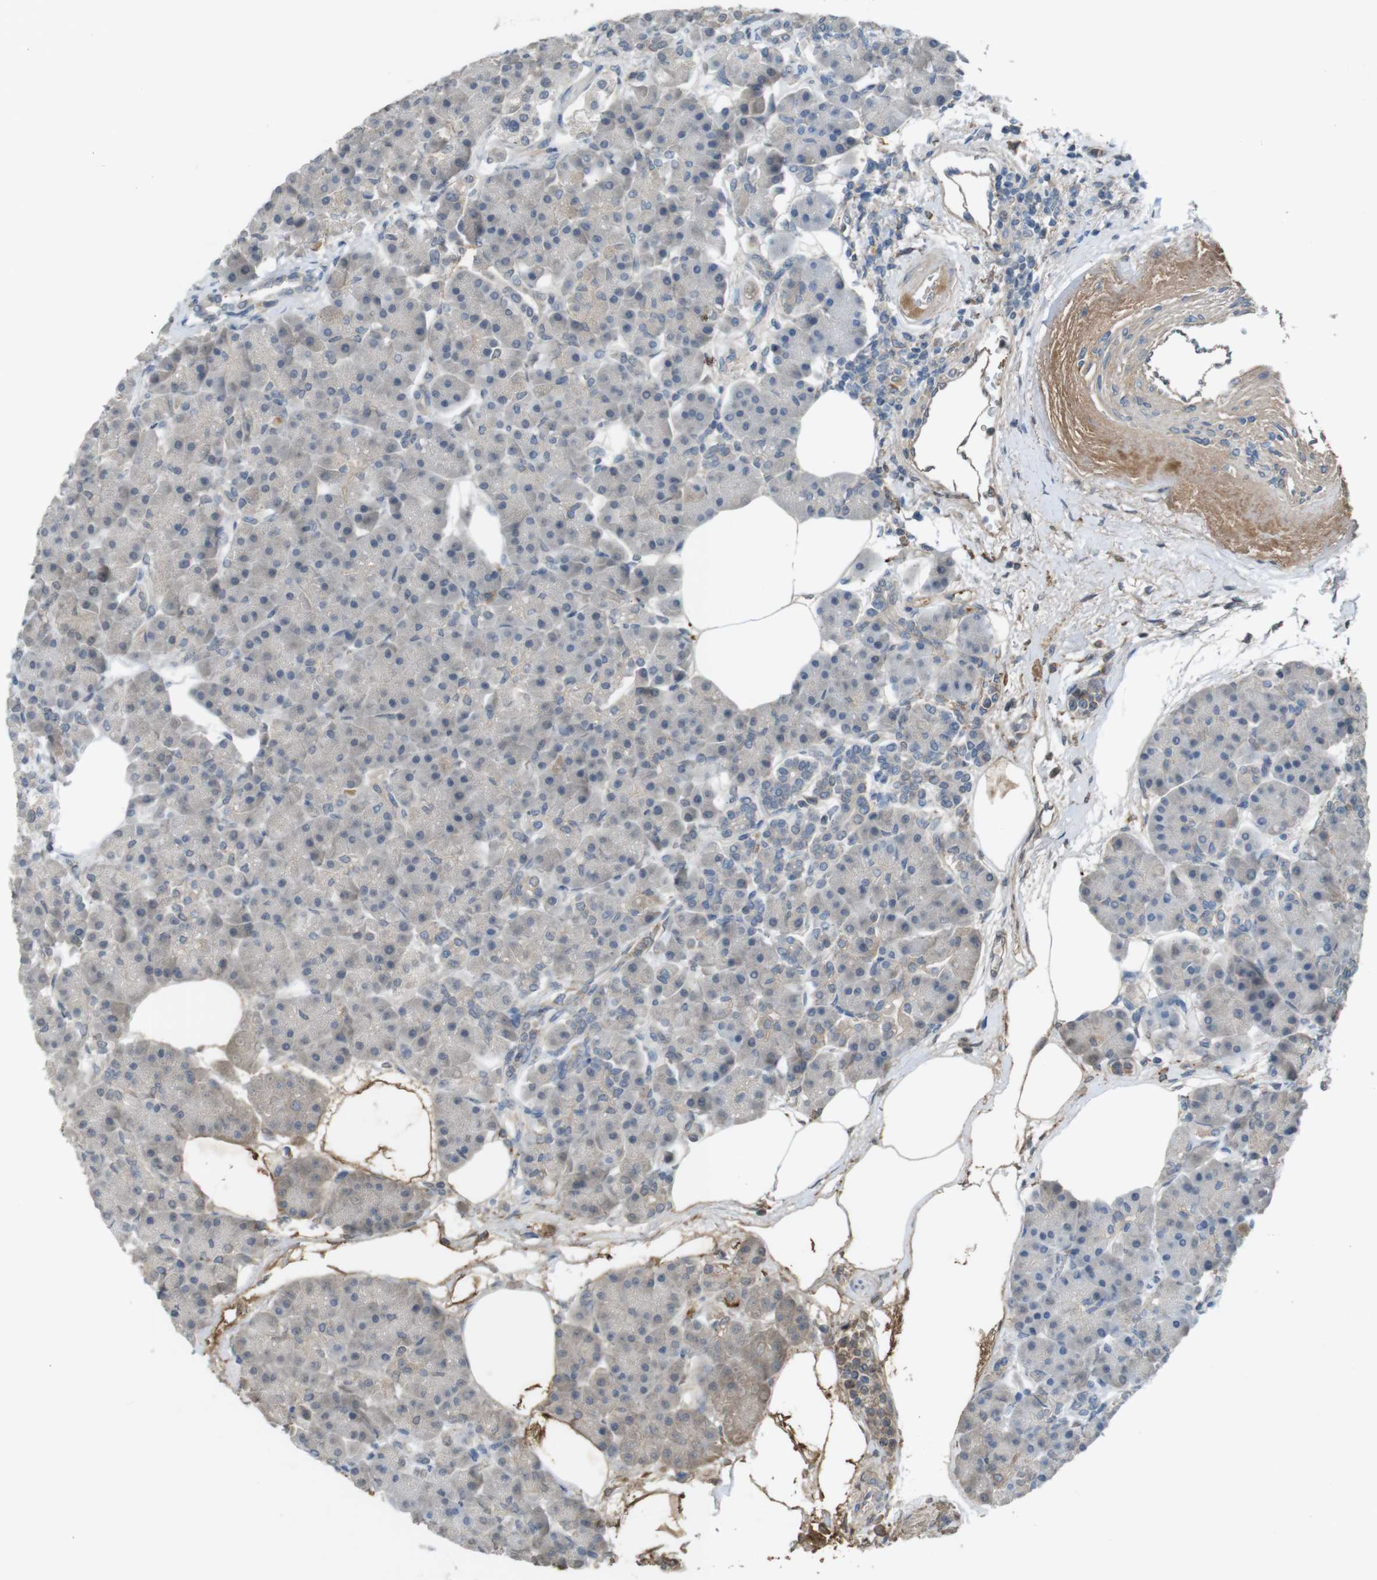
{"staining": {"intensity": "negative", "quantity": "none", "location": "none"}, "tissue": "pancreas", "cell_type": "Exocrine glandular cells", "image_type": "normal", "snomed": [{"axis": "morphology", "description": "Normal tissue, NOS"}, {"axis": "topography", "description": "Pancreas"}], "caption": "High power microscopy photomicrograph of an immunohistochemistry (IHC) photomicrograph of benign pancreas, revealing no significant staining in exocrine glandular cells.", "gene": "LTBP4", "patient": {"sex": "female", "age": 70}}